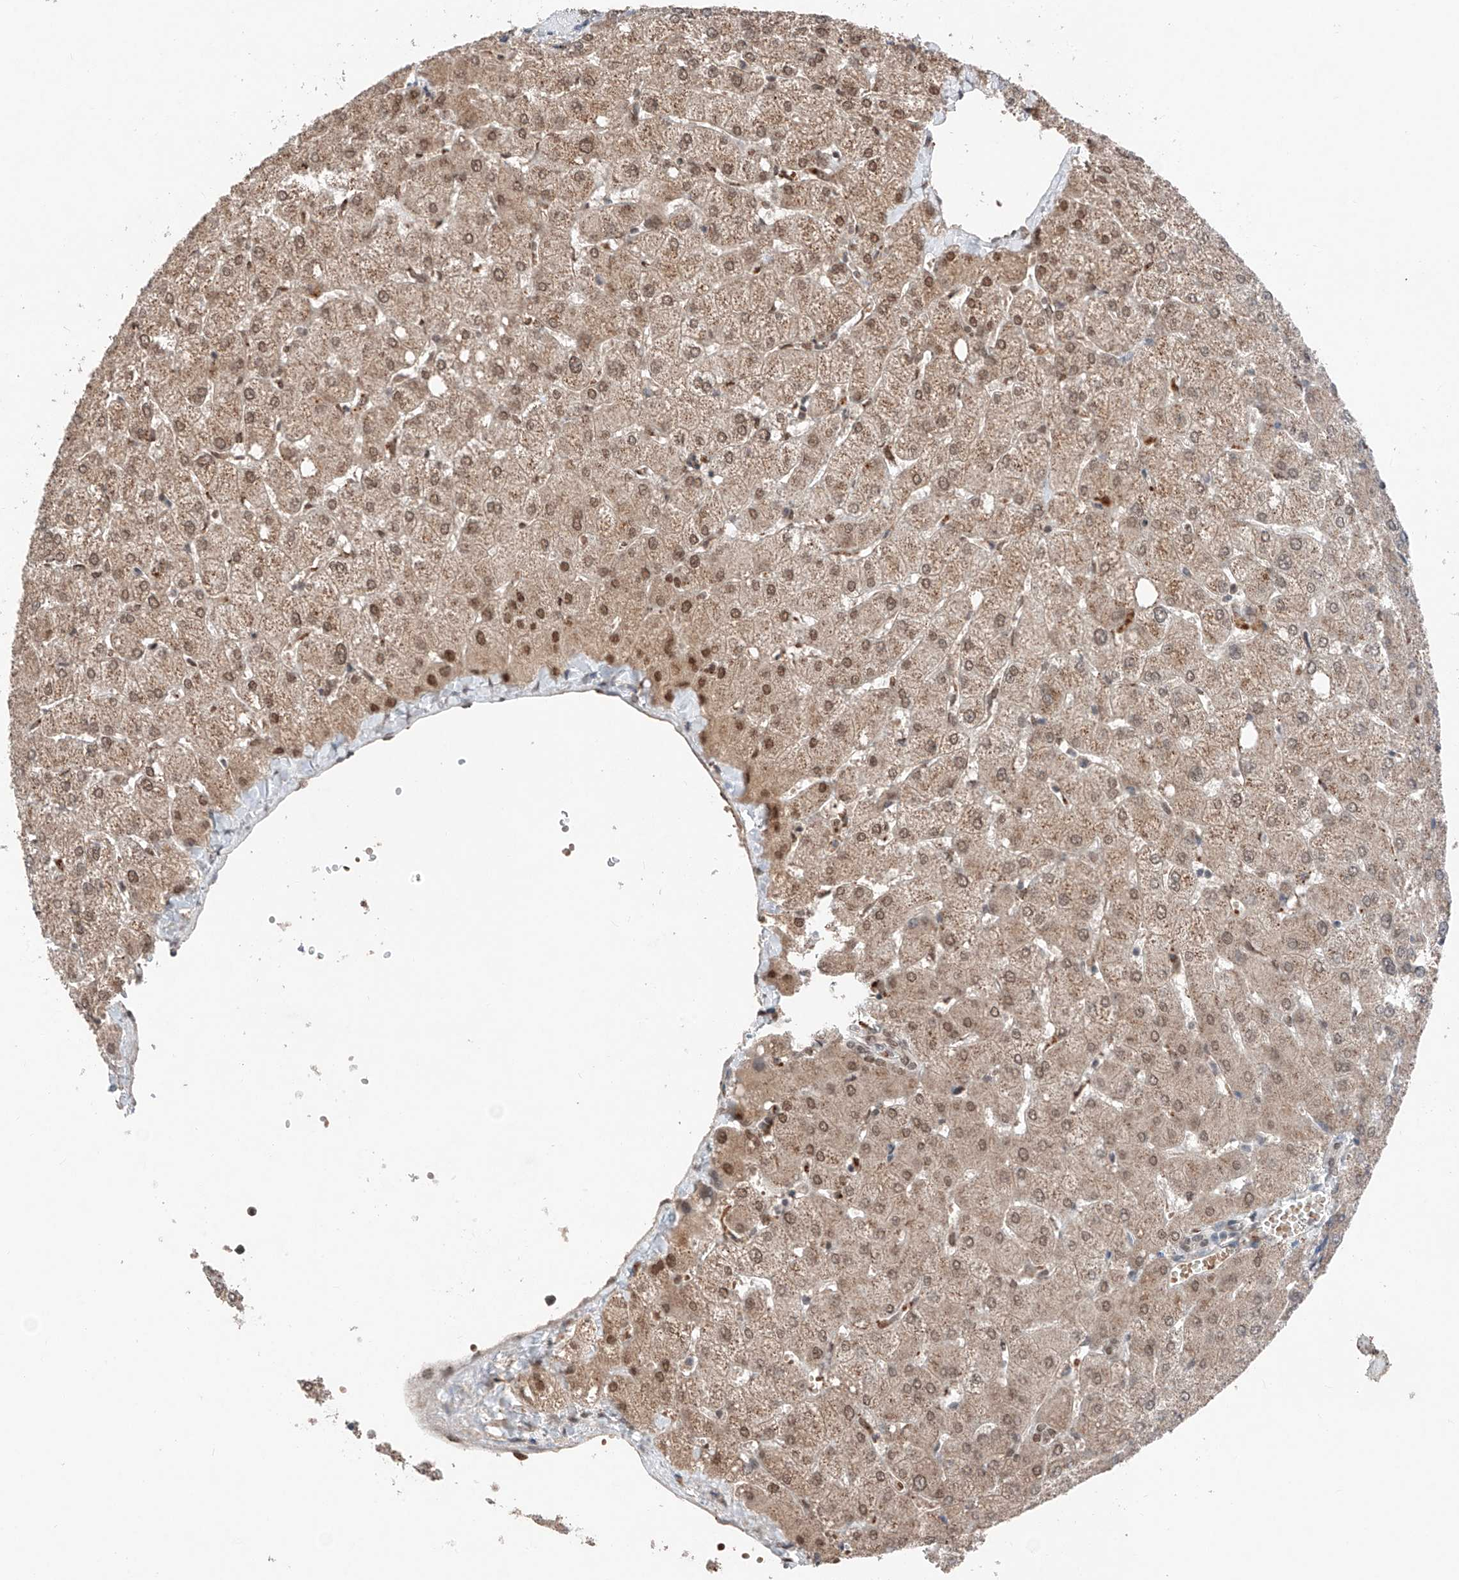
{"staining": {"intensity": "negative", "quantity": "none", "location": "none"}, "tissue": "liver", "cell_type": "Cholangiocytes", "image_type": "normal", "snomed": [{"axis": "morphology", "description": "Normal tissue, NOS"}, {"axis": "topography", "description": "Liver"}], "caption": "The IHC image has no significant staining in cholangiocytes of liver.", "gene": "TBX4", "patient": {"sex": "female", "age": 54}}